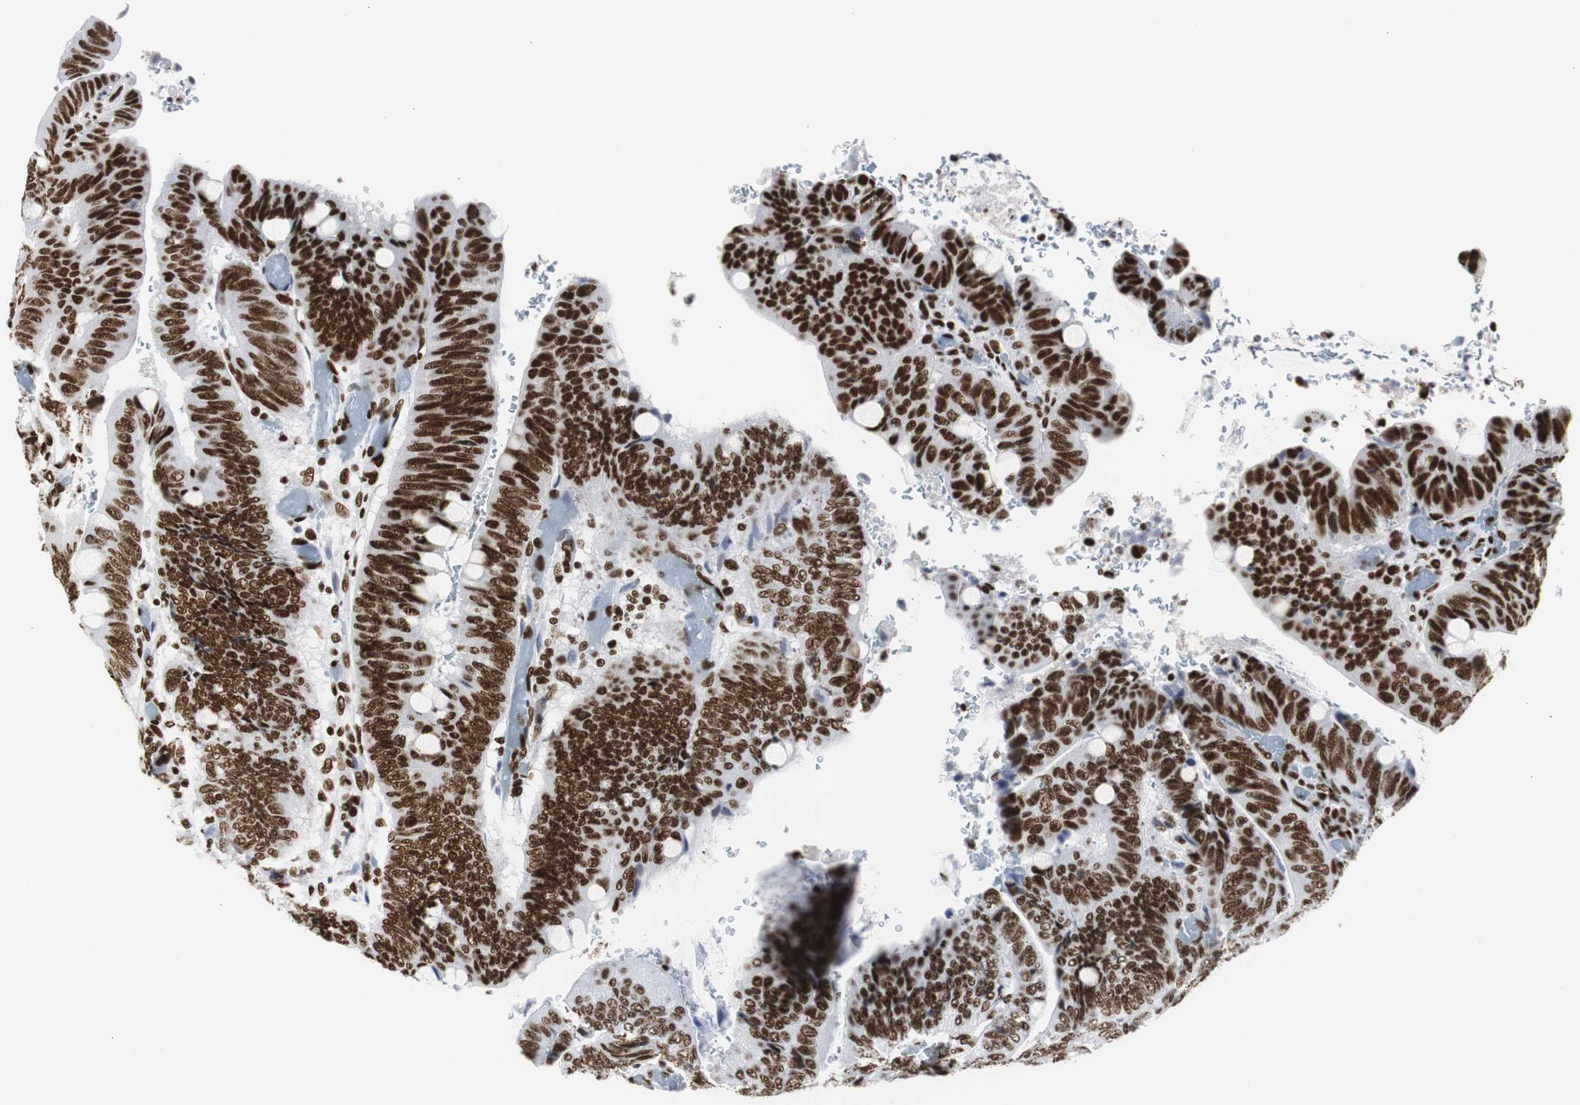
{"staining": {"intensity": "strong", "quantity": ">75%", "location": "nuclear"}, "tissue": "colorectal cancer", "cell_type": "Tumor cells", "image_type": "cancer", "snomed": [{"axis": "morphology", "description": "Normal tissue, NOS"}, {"axis": "morphology", "description": "Adenocarcinoma, NOS"}, {"axis": "topography", "description": "Rectum"}, {"axis": "topography", "description": "Peripheral nerve tissue"}], "caption": "The histopathology image exhibits a brown stain indicating the presence of a protein in the nuclear of tumor cells in colorectal cancer (adenocarcinoma).", "gene": "HNRNPH2", "patient": {"sex": "male", "age": 92}}